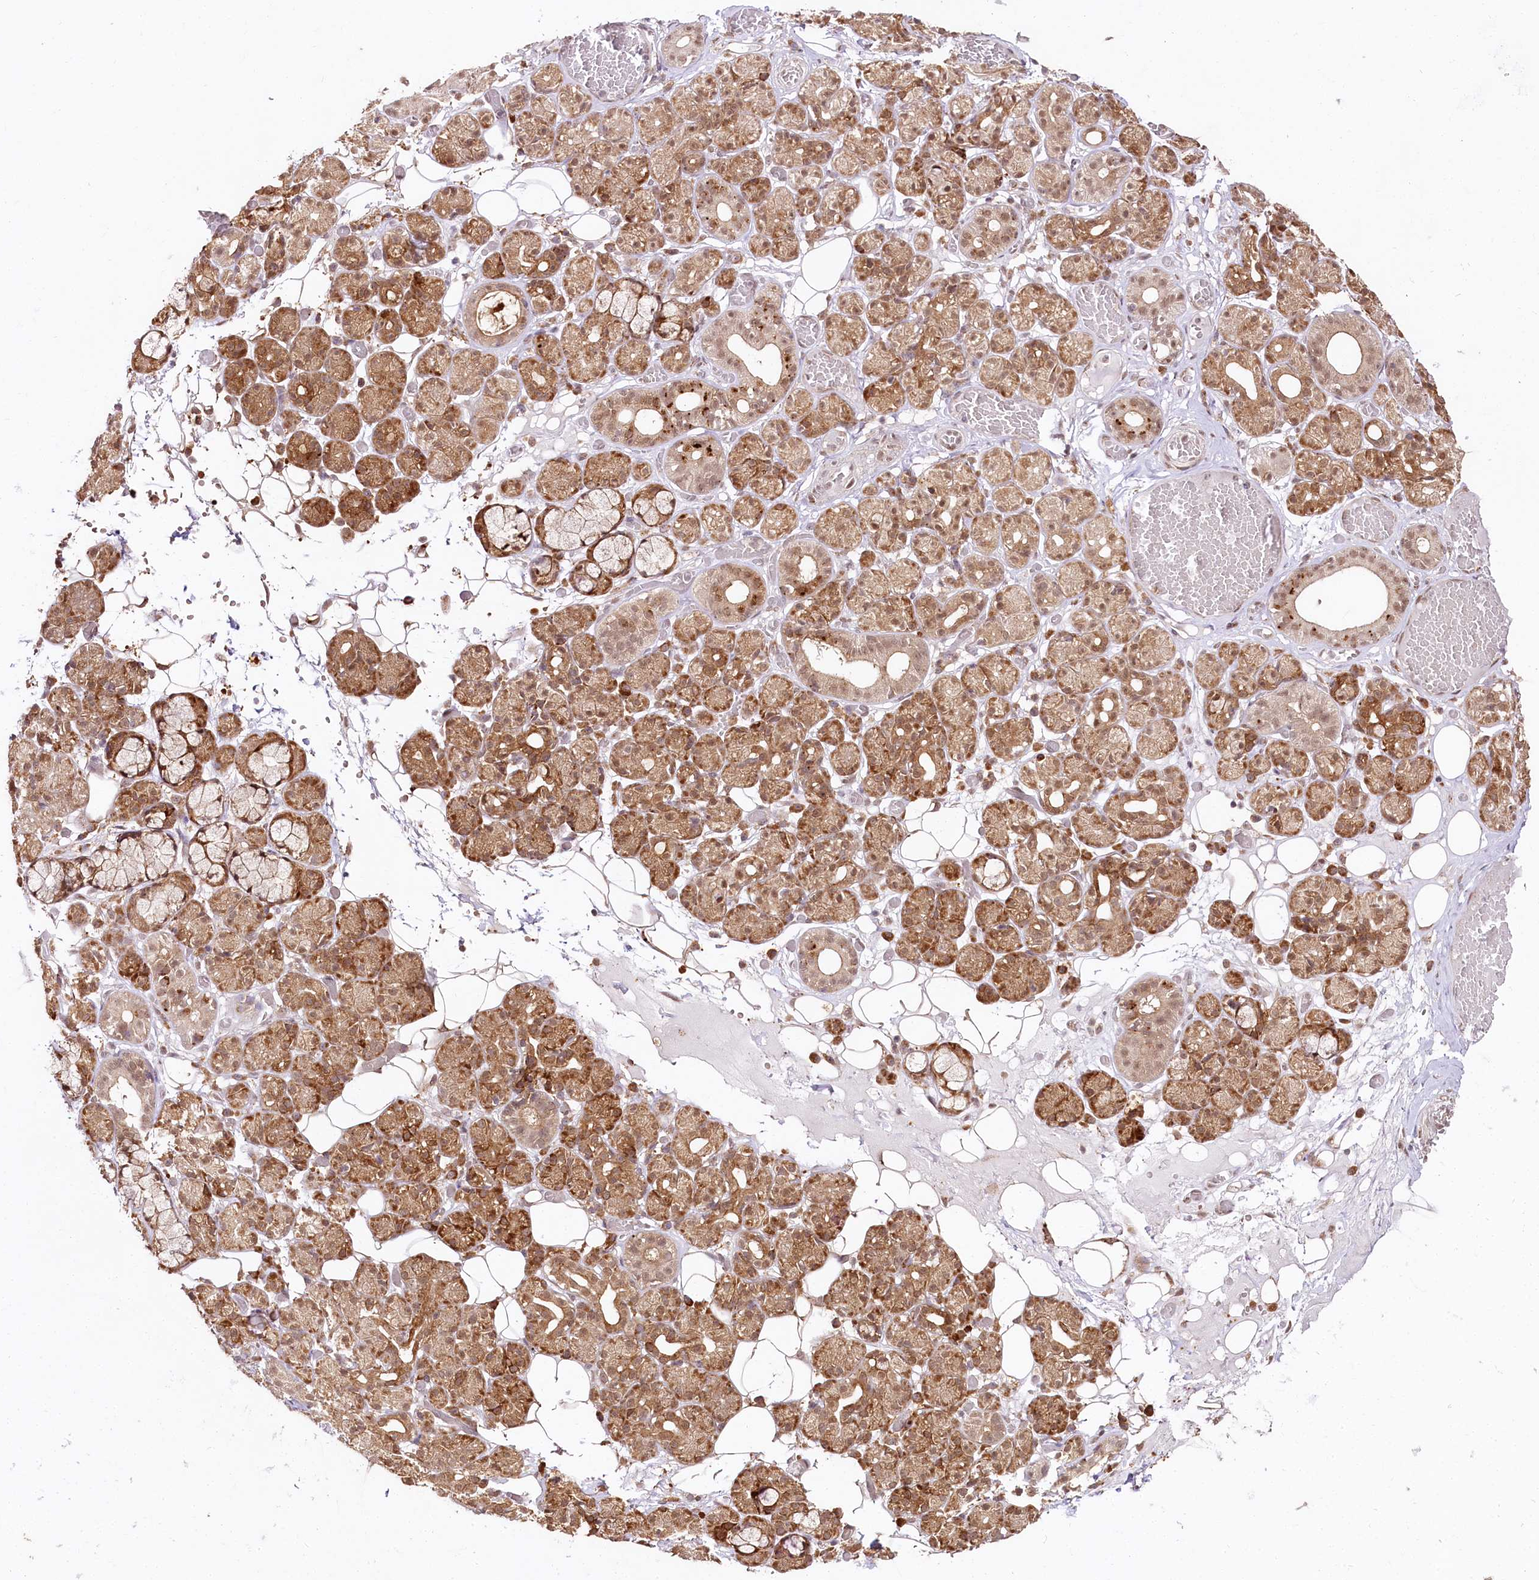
{"staining": {"intensity": "moderate", "quantity": ">75%", "location": "cytoplasmic/membranous,nuclear"}, "tissue": "salivary gland", "cell_type": "Glandular cells", "image_type": "normal", "snomed": [{"axis": "morphology", "description": "Normal tissue, NOS"}, {"axis": "topography", "description": "Salivary gland"}], "caption": "Unremarkable salivary gland was stained to show a protein in brown. There is medium levels of moderate cytoplasmic/membranous,nuclear expression in about >75% of glandular cells.", "gene": "CNPY2", "patient": {"sex": "male", "age": 63}}